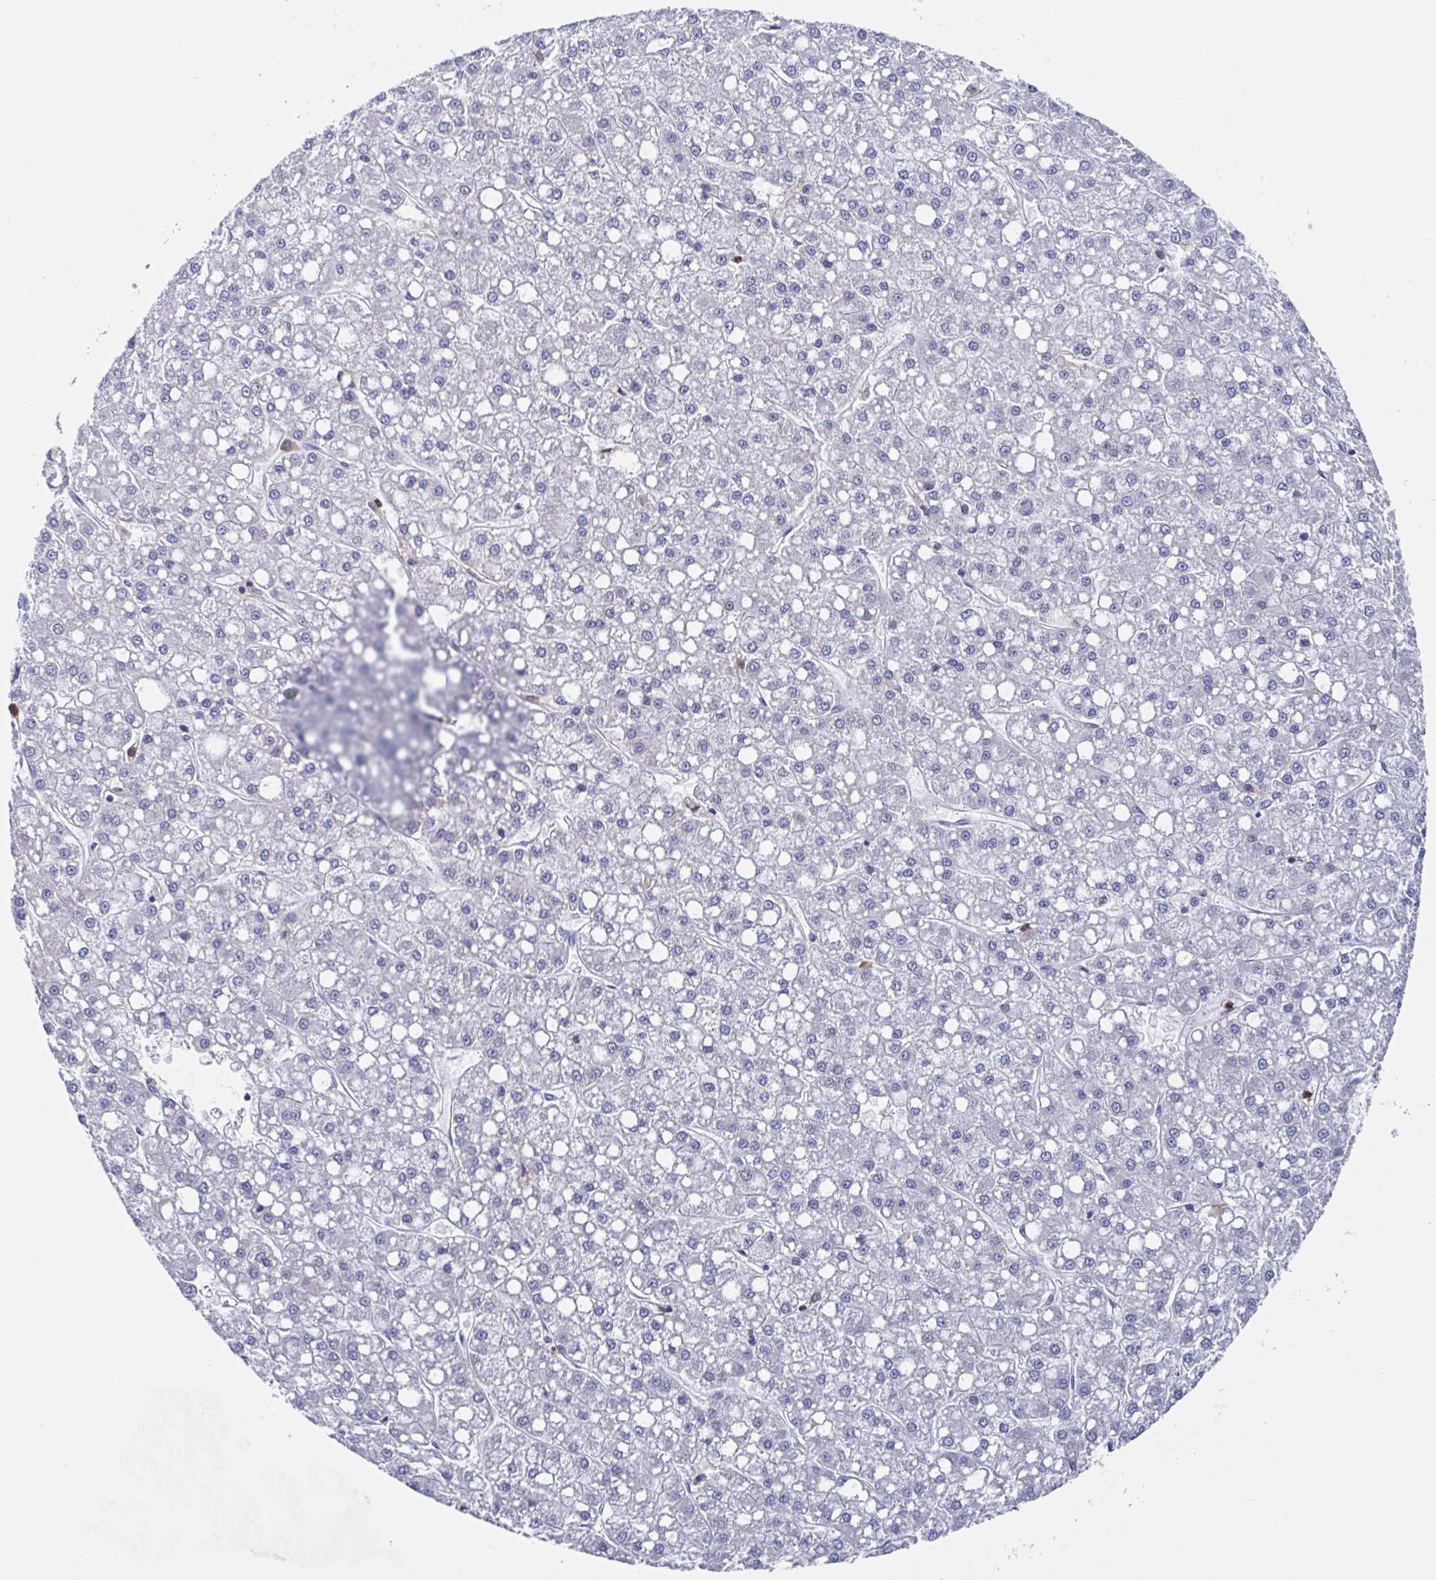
{"staining": {"intensity": "negative", "quantity": "none", "location": "none"}, "tissue": "liver cancer", "cell_type": "Tumor cells", "image_type": "cancer", "snomed": [{"axis": "morphology", "description": "Carcinoma, Hepatocellular, NOS"}, {"axis": "topography", "description": "Liver"}], "caption": "High power microscopy image of an immunohistochemistry image of liver cancer, revealing no significant expression in tumor cells.", "gene": "FCGR3A", "patient": {"sex": "male", "age": 67}}